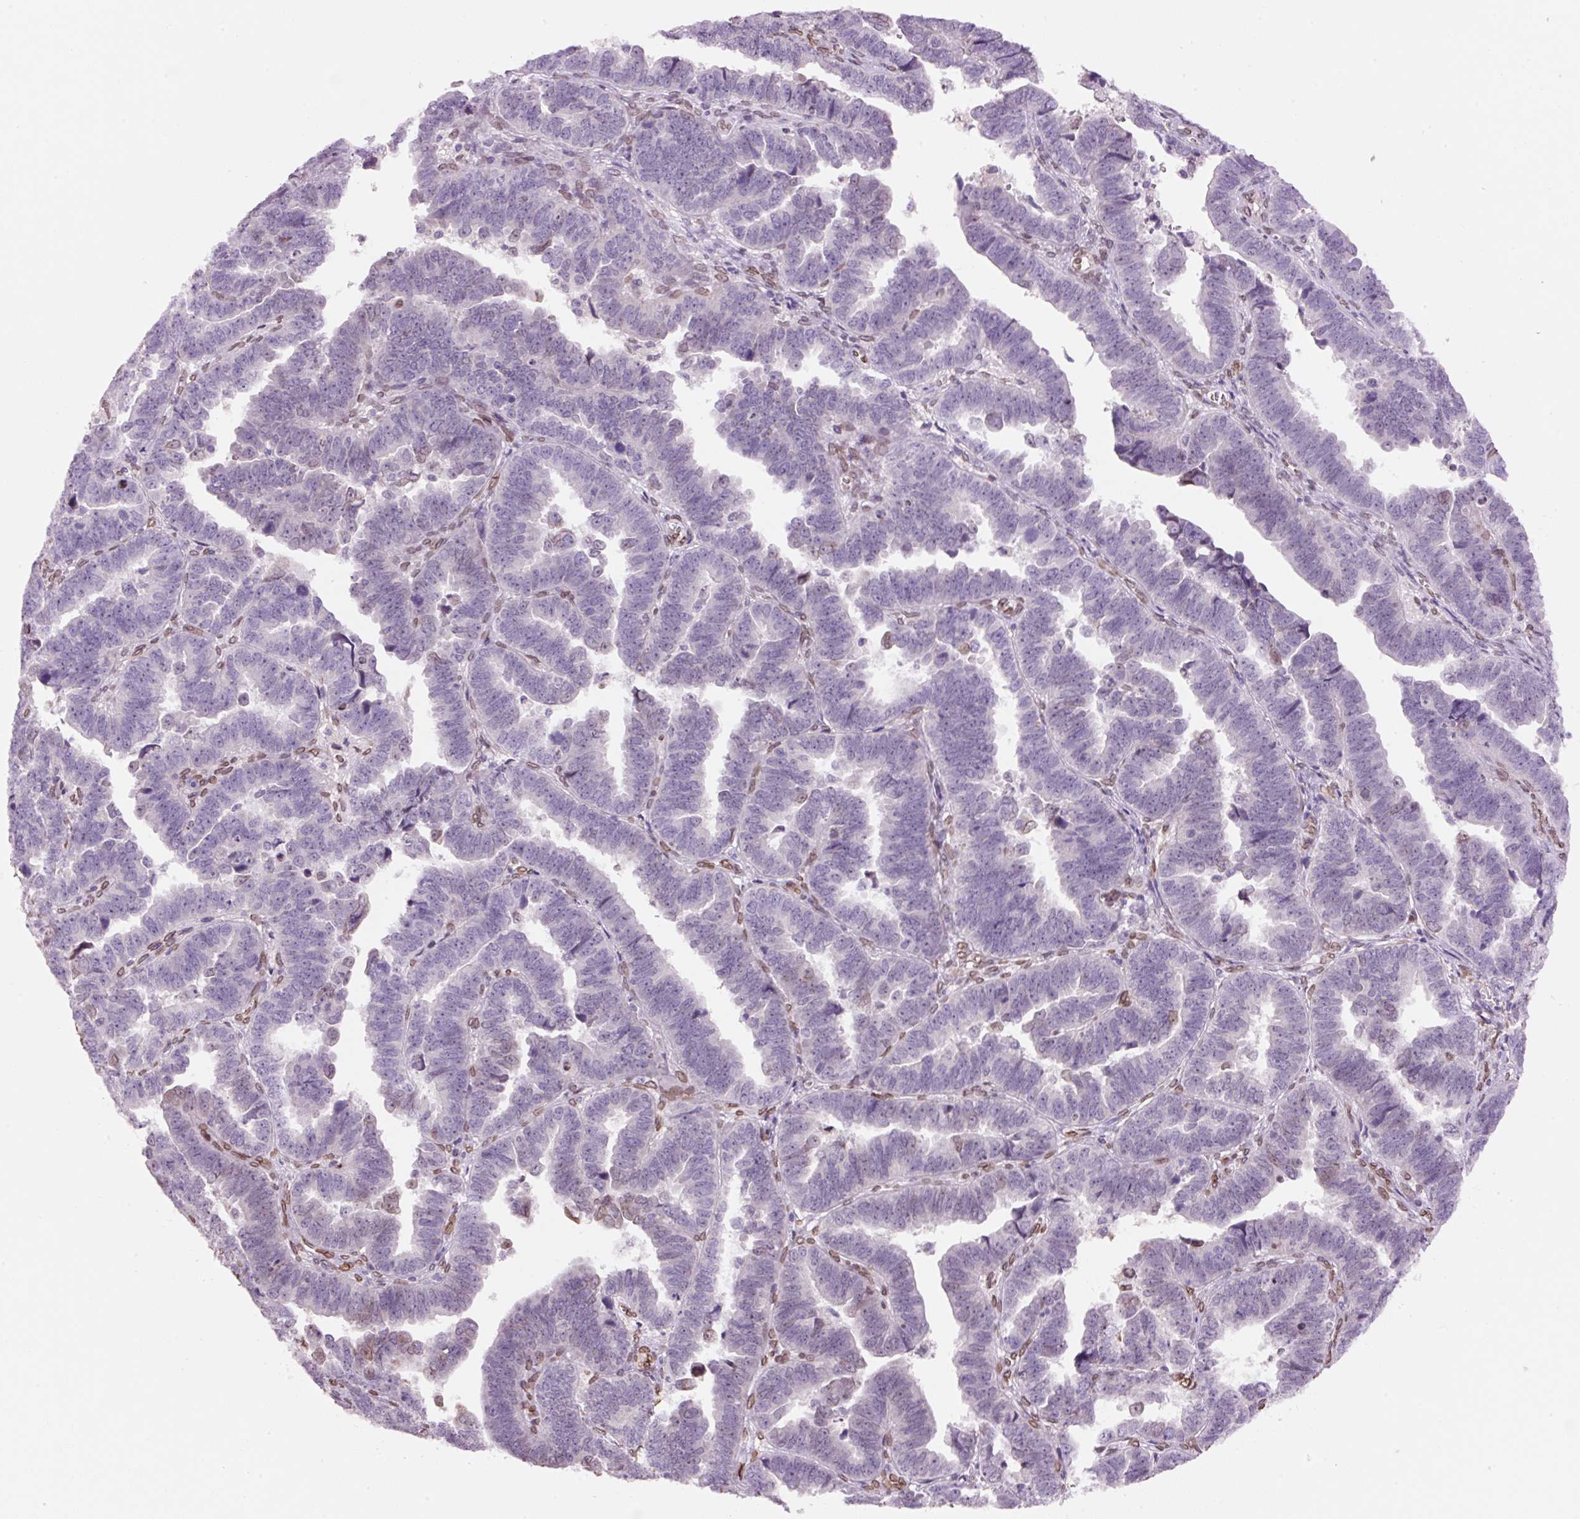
{"staining": {"intensity": "negative", "quantity": "none", "location": "none"}, "tissue": "endometrial cancer", "cell_type": "Tumor cells", "image_type": "cancer", "snomed": [{"axis": "morphology", "description": "Adenocarcinoma, NOS"}, {"axis": "topography", "description": "Endometrium"}], "caption": "Immunohistochemistry micrograph of neoplastic tissue: endometrial cancer stained with DAB demonstrates no significant protein positivity in tumor cells.", "gene": "ZNF224", "patient": {"sex": "female", "age": 75}}